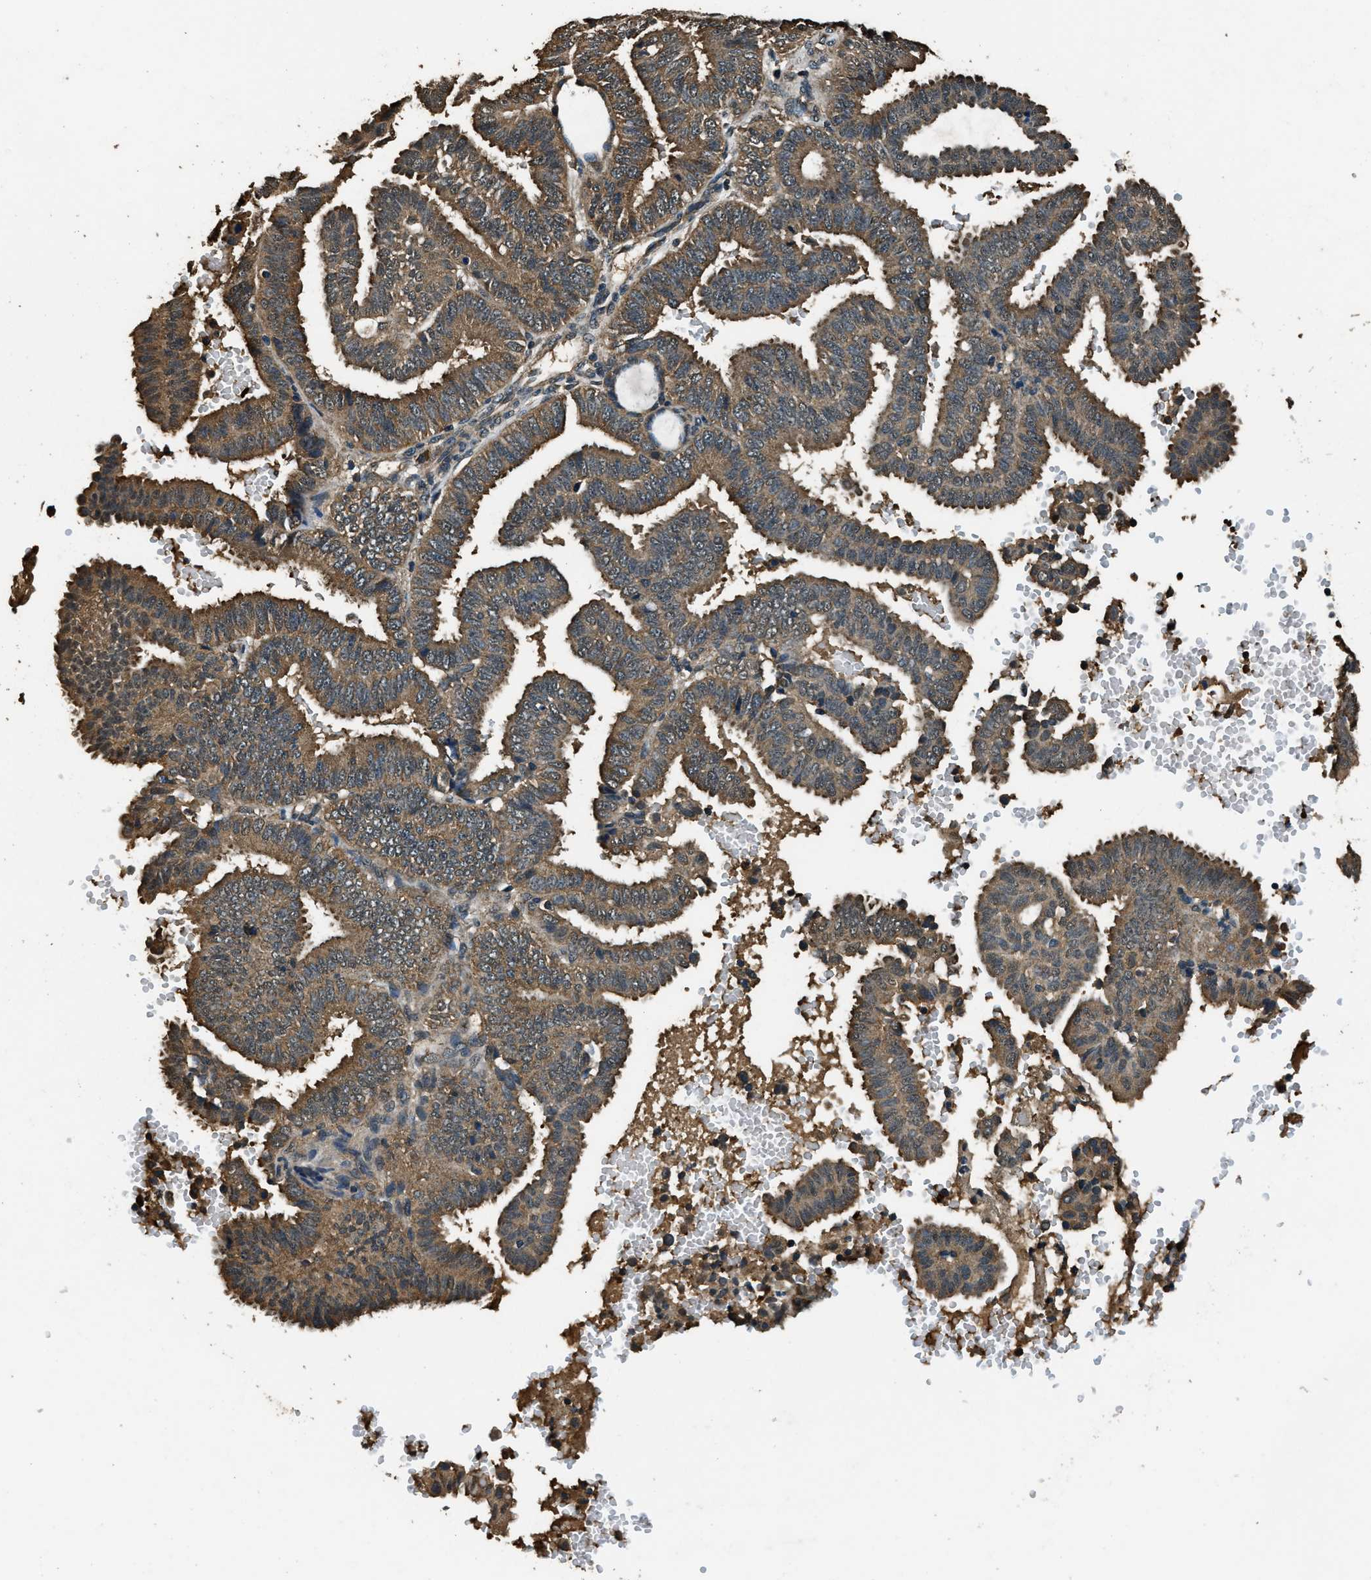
{"staining": {"intensity": "moderate", "quantity": ">75%", "location": "cytoplasmic/membranous"}, "tissue": "endometrial cancer", "cell_type": "Tumor cells", "image_type": "cancer", "snomed": [{"axis": "morphology", "description": "Adenocarcinoma, NOS"}, {"axis": "topography", "description": "Endometrium"}], "caption": "Protein analysis of endometrial cancer tissue reveals moderate cytoplasmic/membranous staining in about >75% of tumor cells. (DAB IHC, brown staining for protein, blue staining for nuclei).", "gene": "SALL3", "patient": {"sex": "female", "age": 58}}